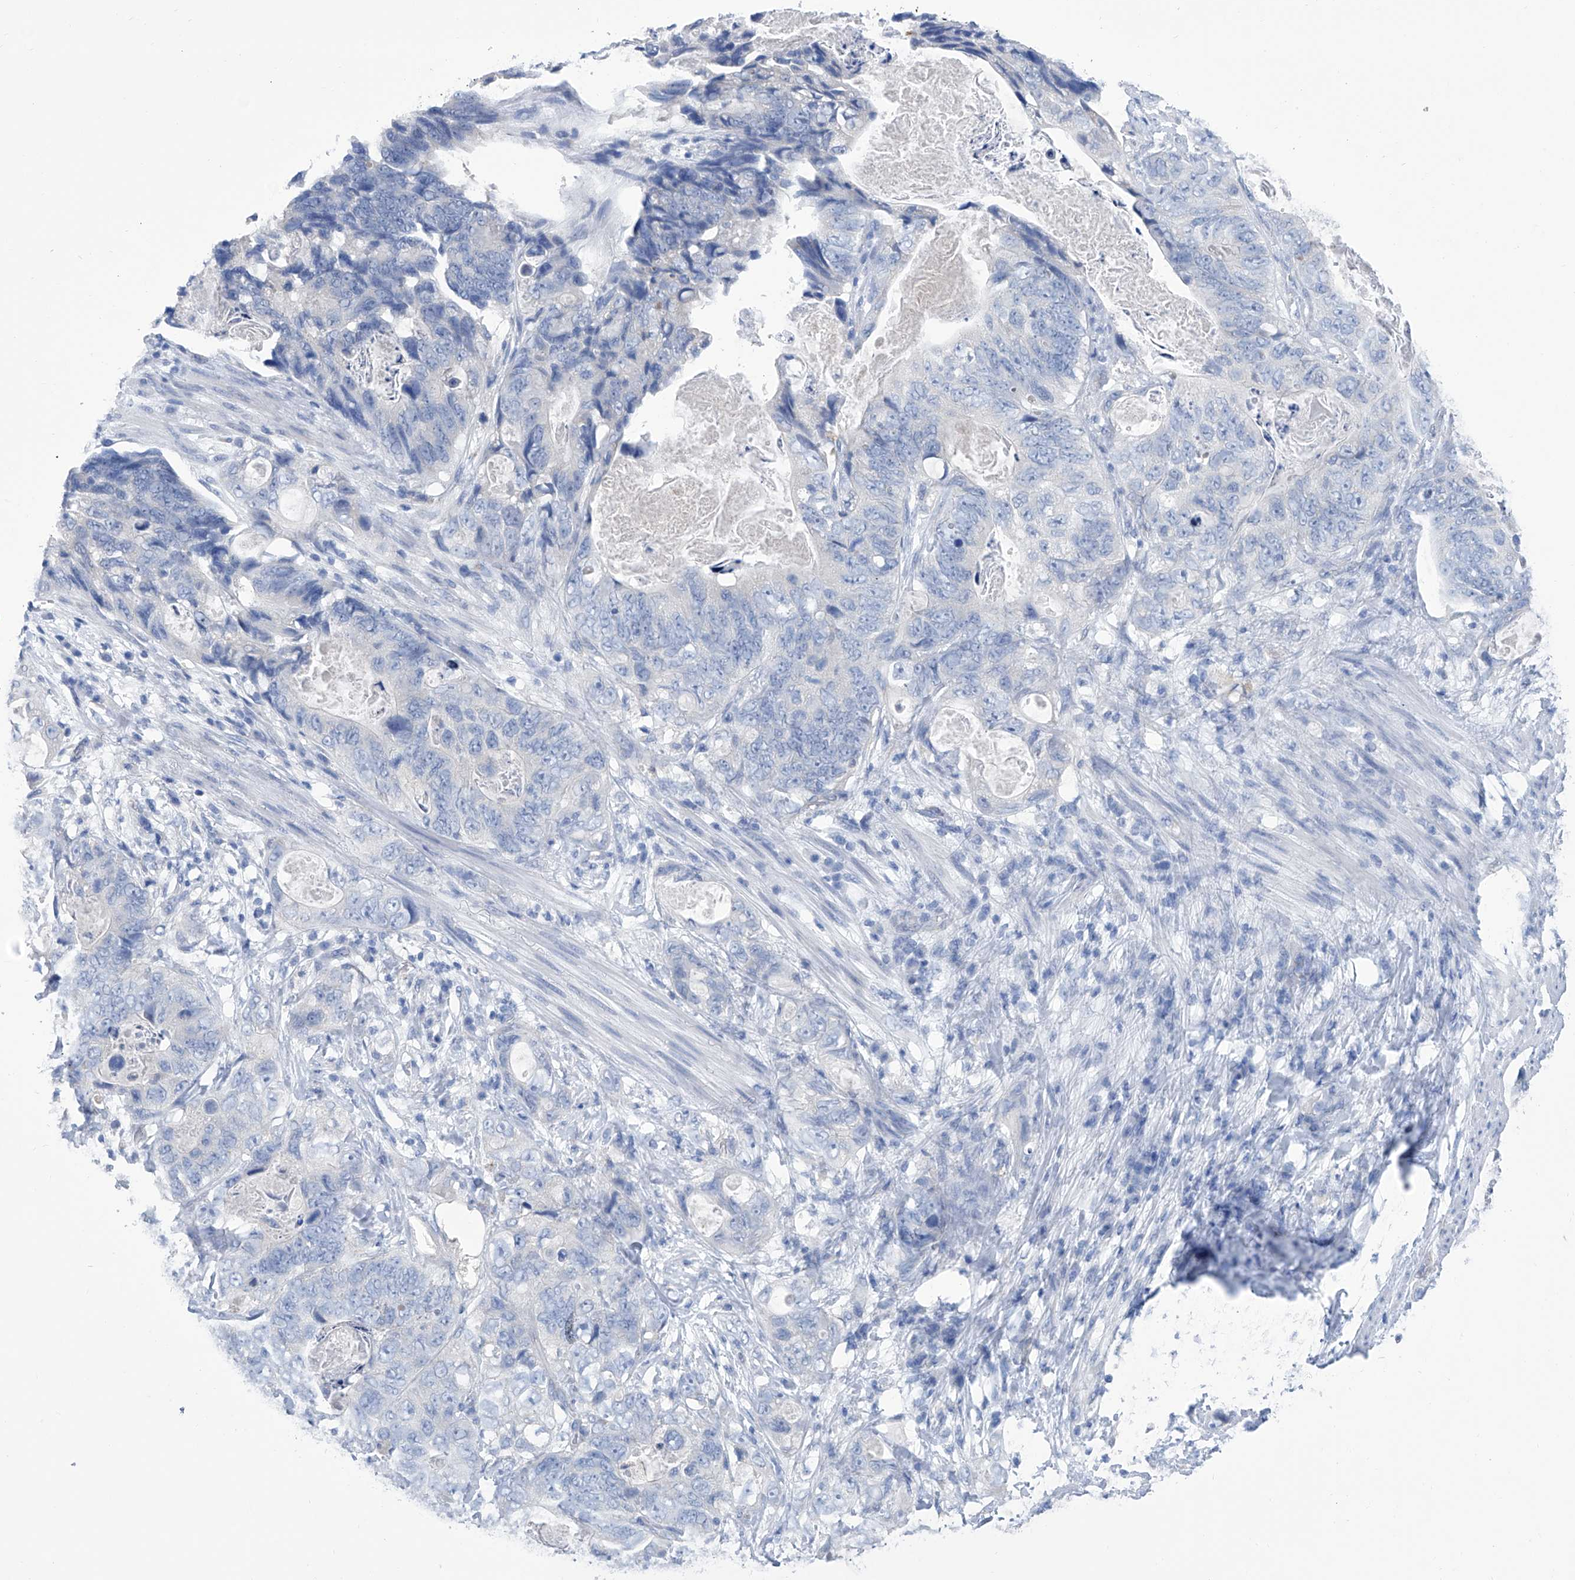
{"staining": {"intensity": "negative", "quantity": "none", "location": "none"}, "tissue": "stomach cancer", "cell_type": "Tumor cells", "image_type": "cancer", "snomed": [{"axis": "morphology", "description": "Normal tissue, NOS"}, {"axis": "morphology", "description": "Adenocarcinoma, NOS"}, {"axis": "topography", "description": "Stomach"}], "caption": "This is a histopathology image of immunohistochemistry staining of stomach cancer, which shows no positivity in tumor cells. Nuclei are stained in blue.", "gene": "IMPA2", "patient": {"sex": "female", "age": 89}}